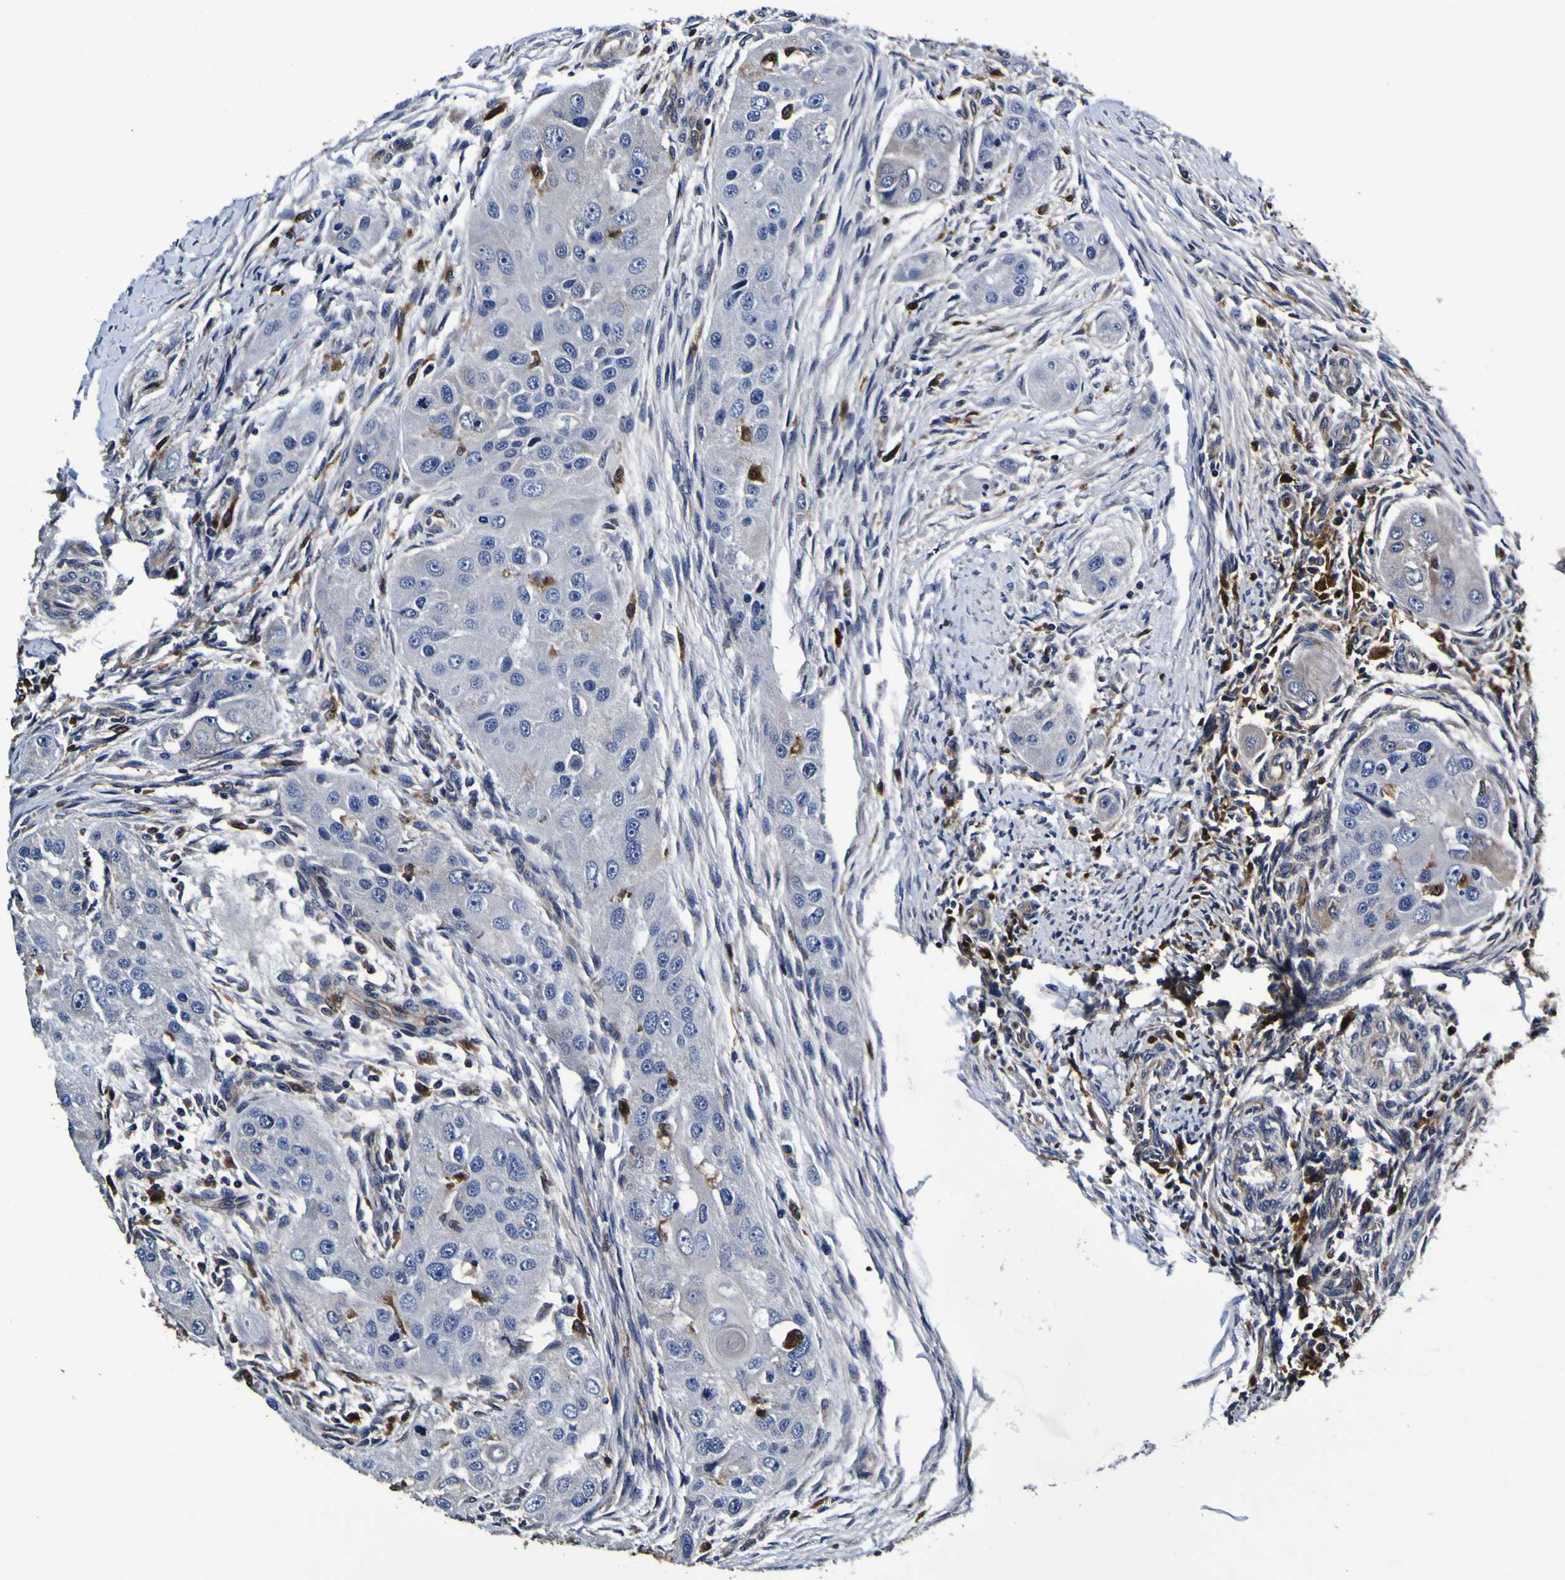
{"staining": {"intensity": "negative", "quantity": "none", "location": "none"}, "tissue": "head and neck cancer", "cell_type": "Tumor cells", "image_type": "cancer", "snomed": [{"axis": "morphology", "description": "Normal tissue, NOS"}, {"axis": "morphology", "description": "Squamous cell carcinoma, NOS"}, {"axis": "topography", "description": "Skeletal muscle"}, {"axis": "topography", "description": "Head-Neck"}], "caption": "Tumor cells are negative for protein expression in human squamous cell carcinoma (head and neck).", "gene": "GPX1", "patient": {"sex": "male", "age": 51}}